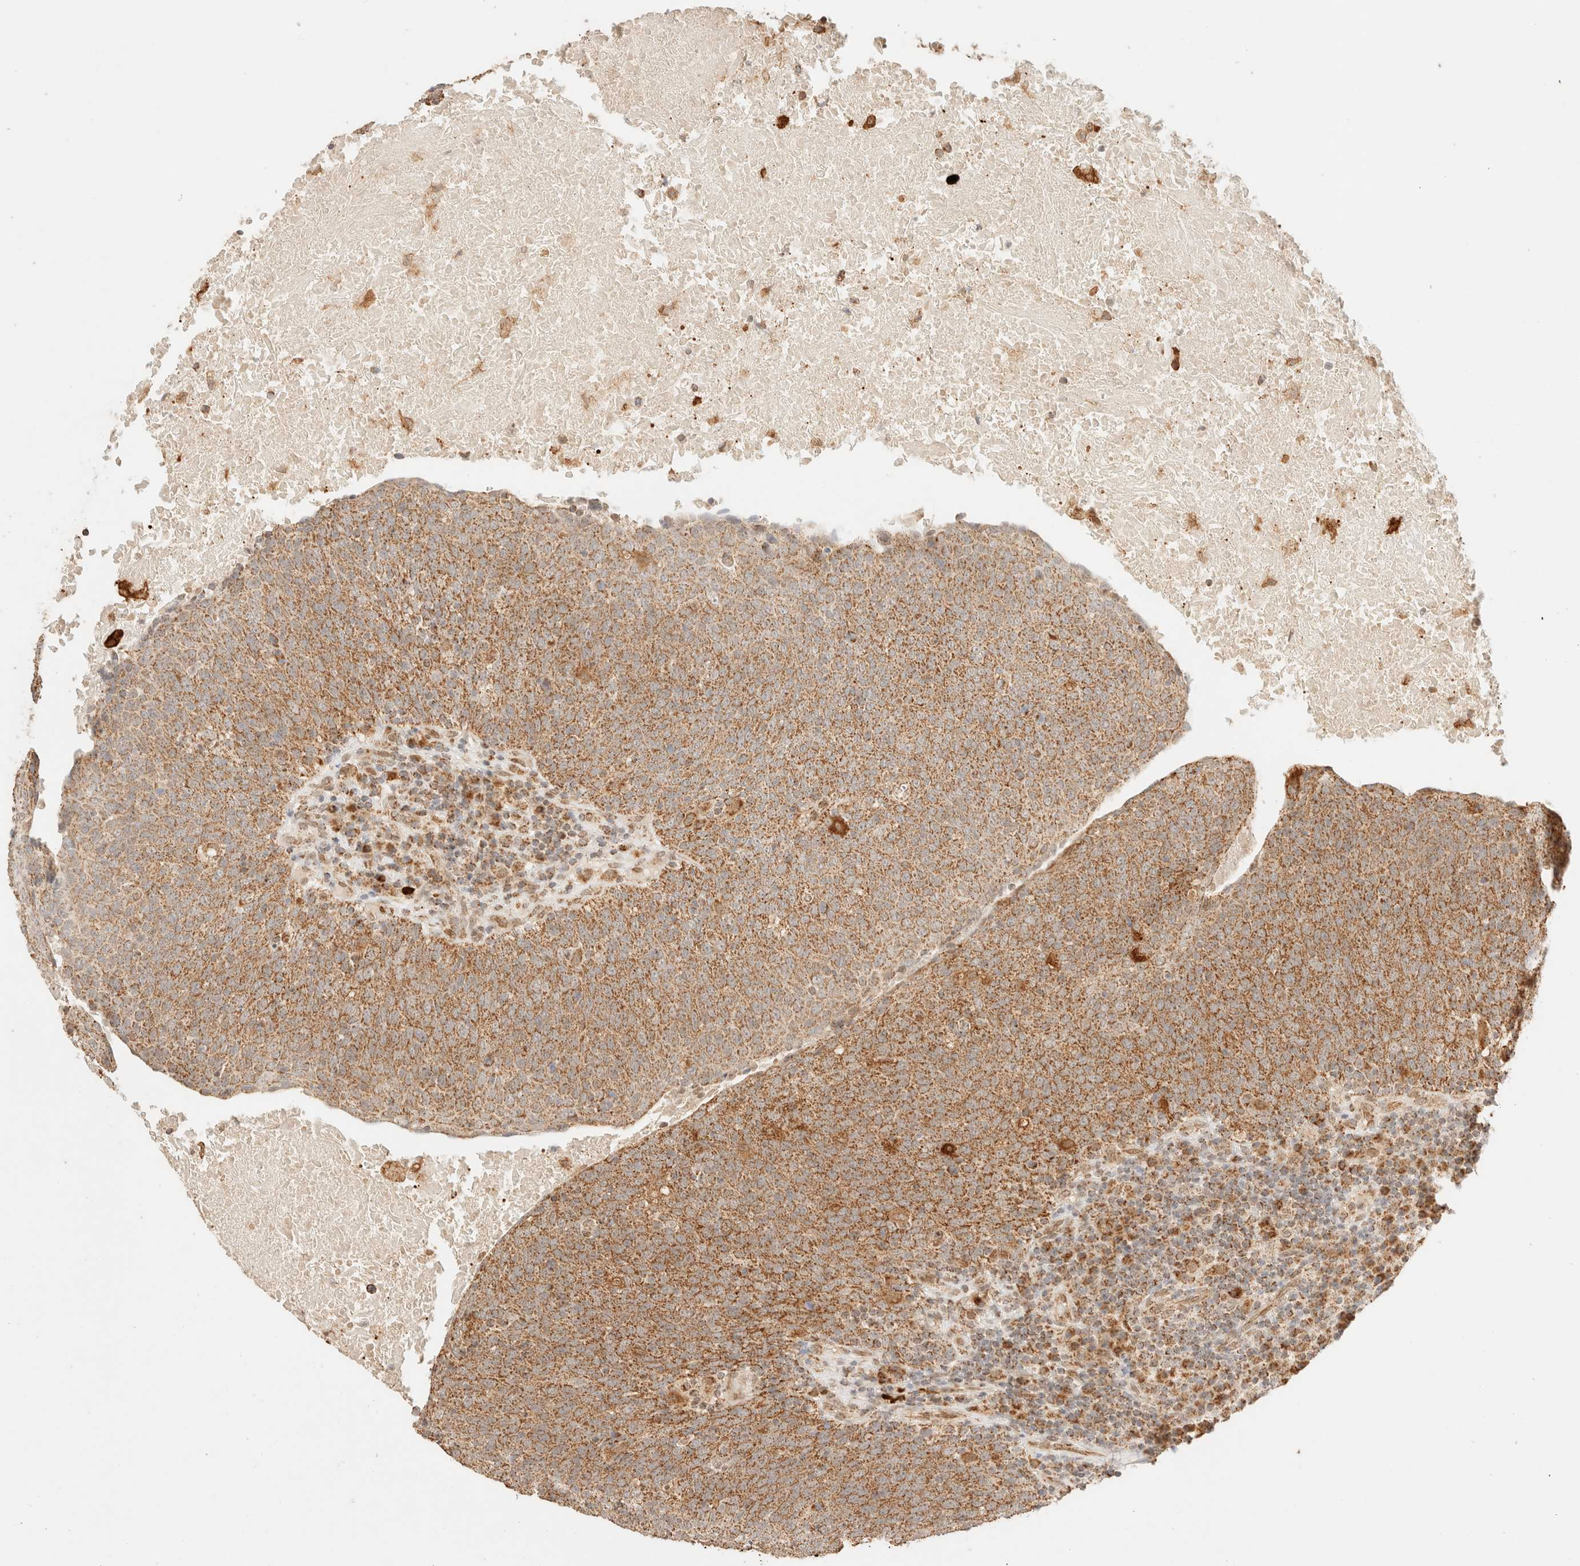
{"staining": {"intensity": "moderate", "quantity": ">75%", "location": "cytoplasmic/membranous"}, "tissue": "head and neck cancer", "cell_type": "Tumor cells", "image_type": "cancer", "snomed": [{"axis": "morphology", "description": "Squamous cell carcinoma, NOS"}, {"axis": "morphology", "description": "Squamous cell carcinoma, metastatic, NOS"}, {"axis": "topography", "description": "Lymph node"}, {"axis": "topography", "description": "Head-Neck"}], "caption": "Immunohistochemical staining of squamous cell carcinoma (head and neck) displays moderate cytoplasmic/membranous protein staining in approximately >75% of tumor cells.", "gene": "TACO1", "patient": {"sex": "male", "age": 62}}